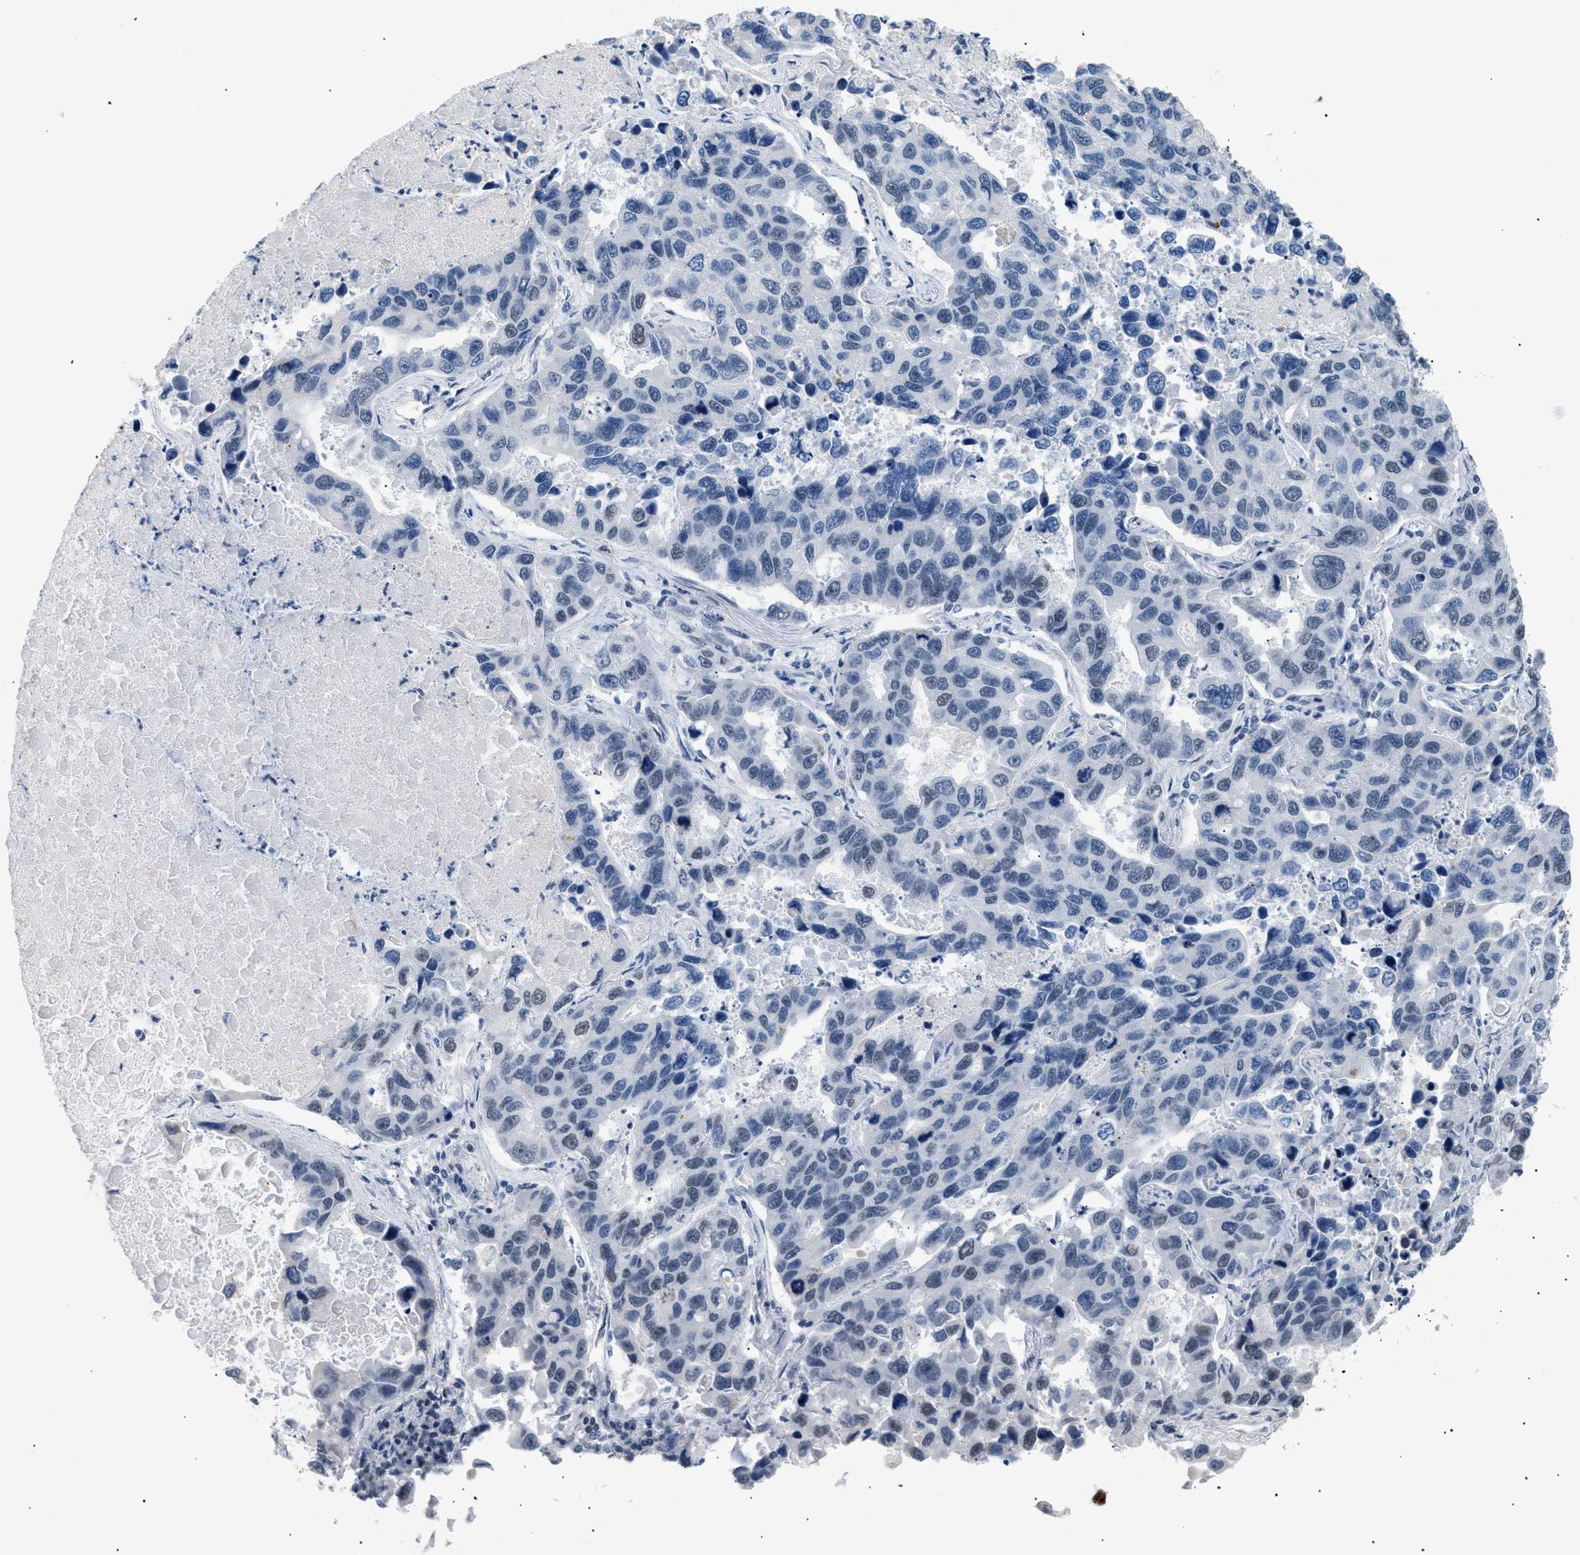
{"staining": {"intensity": "weak", "quantity": "<25%", "location": "nuclear"}, "tissue": "lung cancer", "cell_type": "Tumor cells", "image_type": "cancer", "snomed": [{"axis": "morphology", "description": "Adenocarcinoma, NOS"}, {"axis": "topography", "description": "Lung"}], "caption": "This is a histopathology image of IHC staining of lung cancer (adenocarcinoma), which shows no expression in tumor cells.", "gene": "KCNC3", "patient": {"sex": "male", "age": 64}}